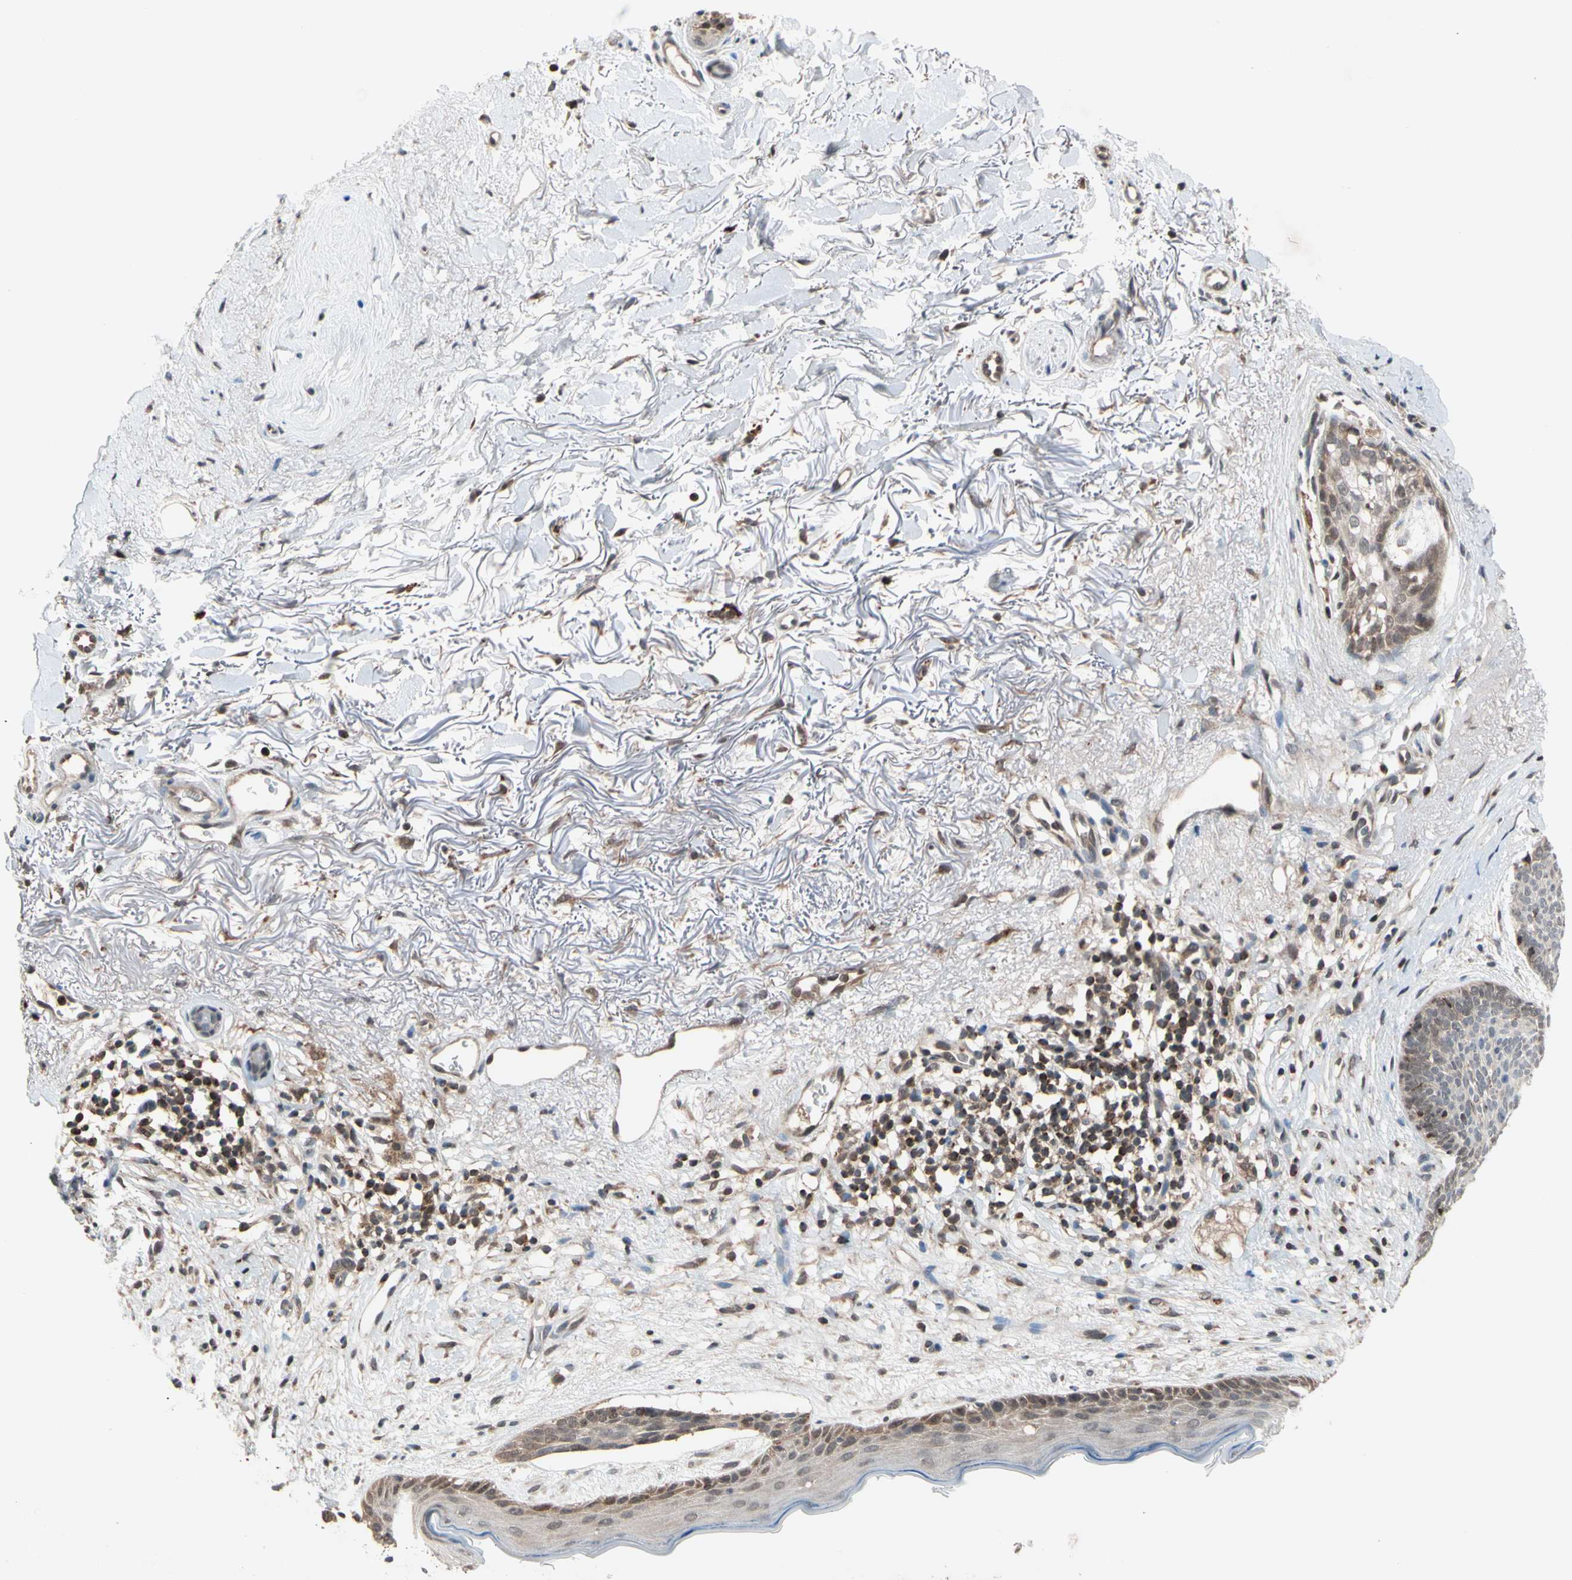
{"staining": {"intensity": "weak", "quantity": "25%-75%", "location": "cytoplasmic/membranous"}, "tissue": "skin cancer", "cell_type": "Tumor cells", "image_type": "cancer", "snomed": [{"axis": "morphology", "description": "Normal tissue, NOS"}, {"axis": "morphology", "description": "Basal cell carcinoma"}, {"axis": "topography", "description": "Skin"}], "caption": "IHC histopathology image of neoplastic tissue: human basal cell carcinoma (skin) stained using immunohistochemistry reveals low levels of weak protein expression localized specifically in the cytoplasmic/membranous of tumor cells, appearing as a cytoplasmic/membranous brown color.", "gene": "MTHFS", "patient": {"sex": "female", "age": 70}}